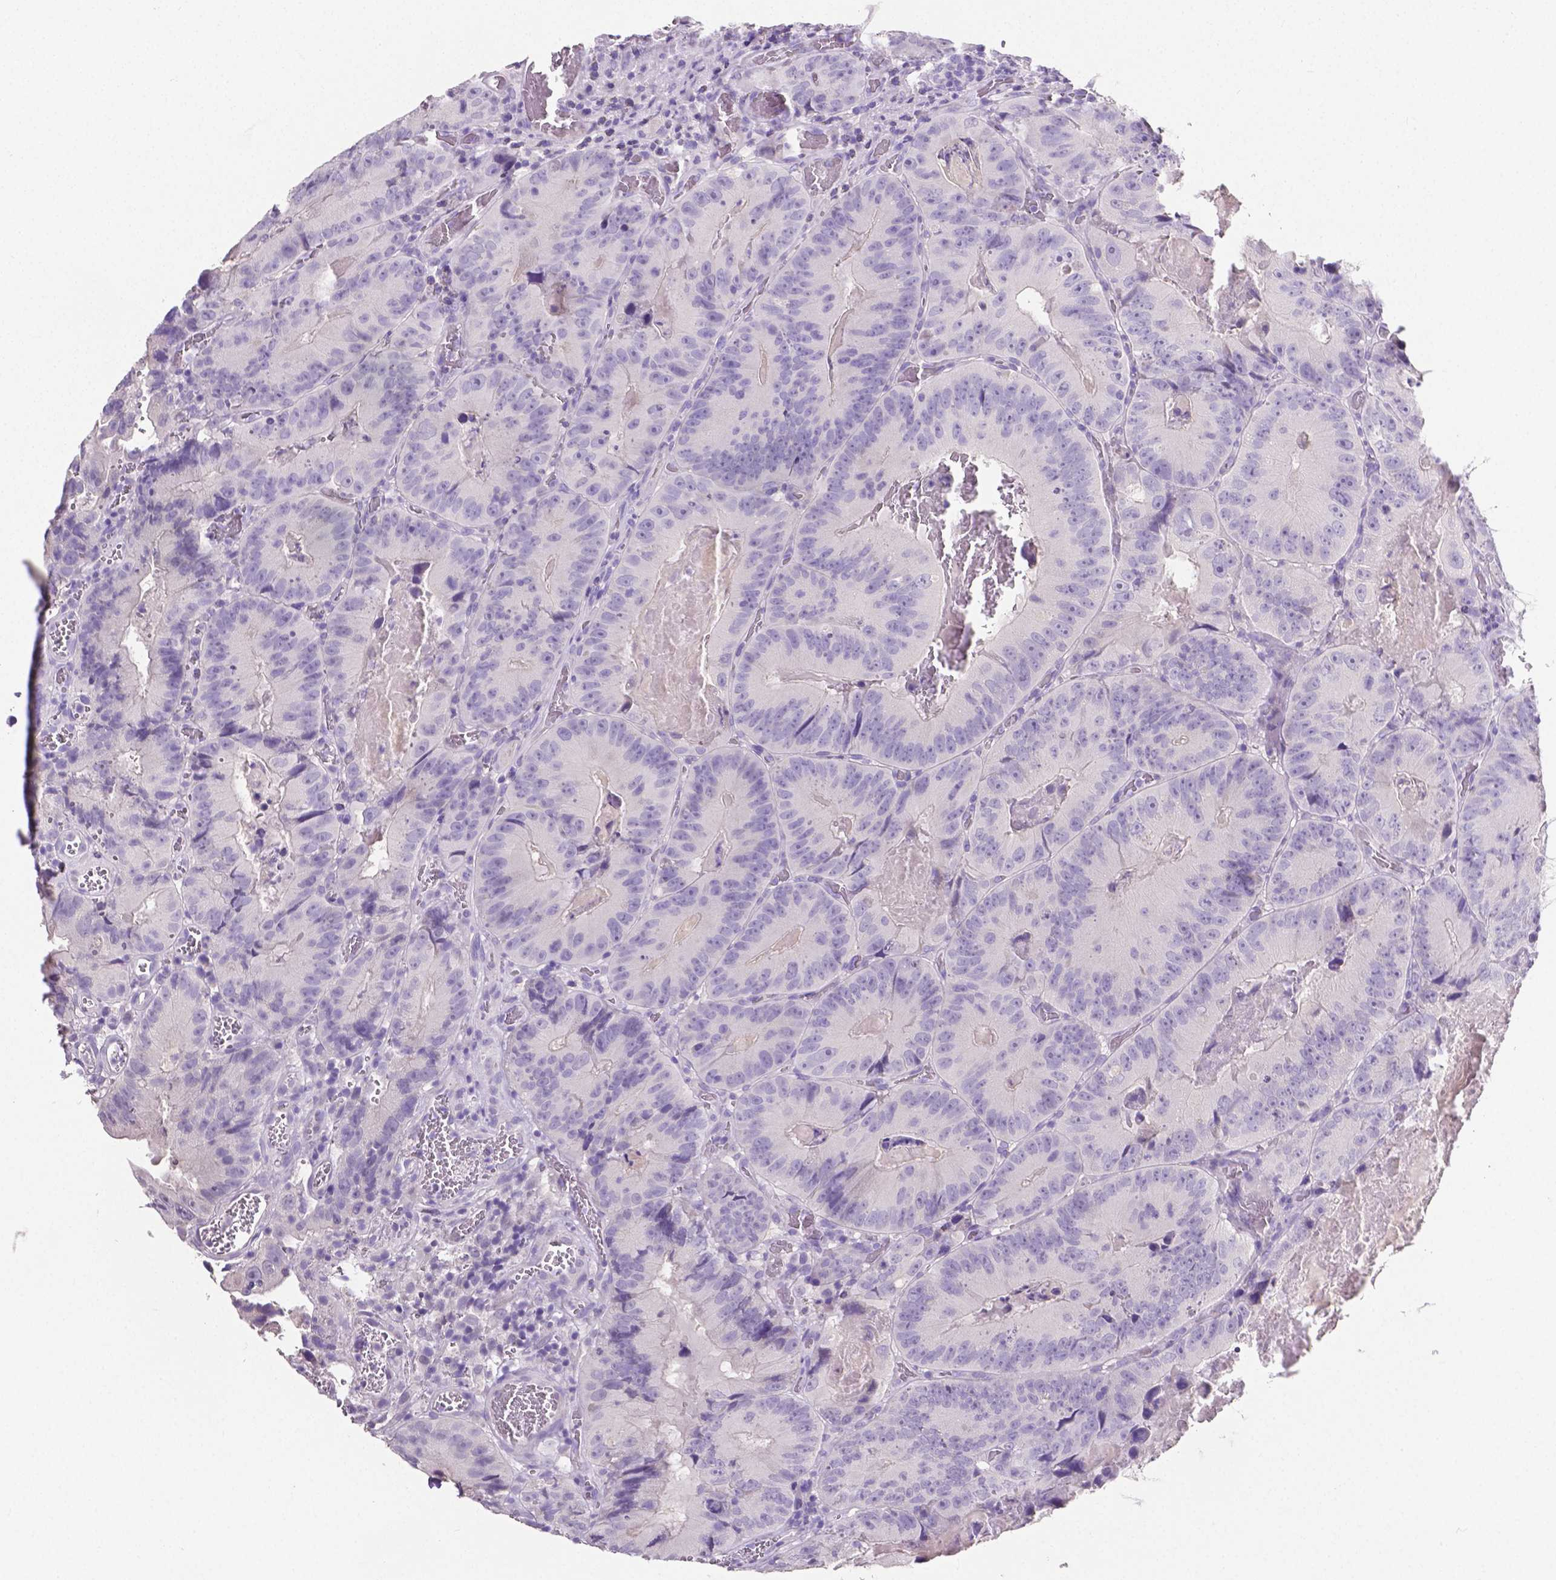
{"staining": {"intensity": "negative", "quantity": "none", "location": "none"}, "tissue": "colorectal cancer", "cell_type": "Tumor cells", "image_type": "cancer", "snomed": [{"axis": "morphology", "description": "Adenocarcinoma, NOS"}, {"axis": "topography", "description": "Colon"}], "caption": "Immunohistochemistry of human colorectal cancer shows no positivity in tumor cells. (DAB (3,3'-diaminobenzidine) immunohistochemistry (IHC) visualized using brightfield microscopy, high magnification).", "gene": "SLC22A2", "patient": {"sex": "female", "age": 86}}